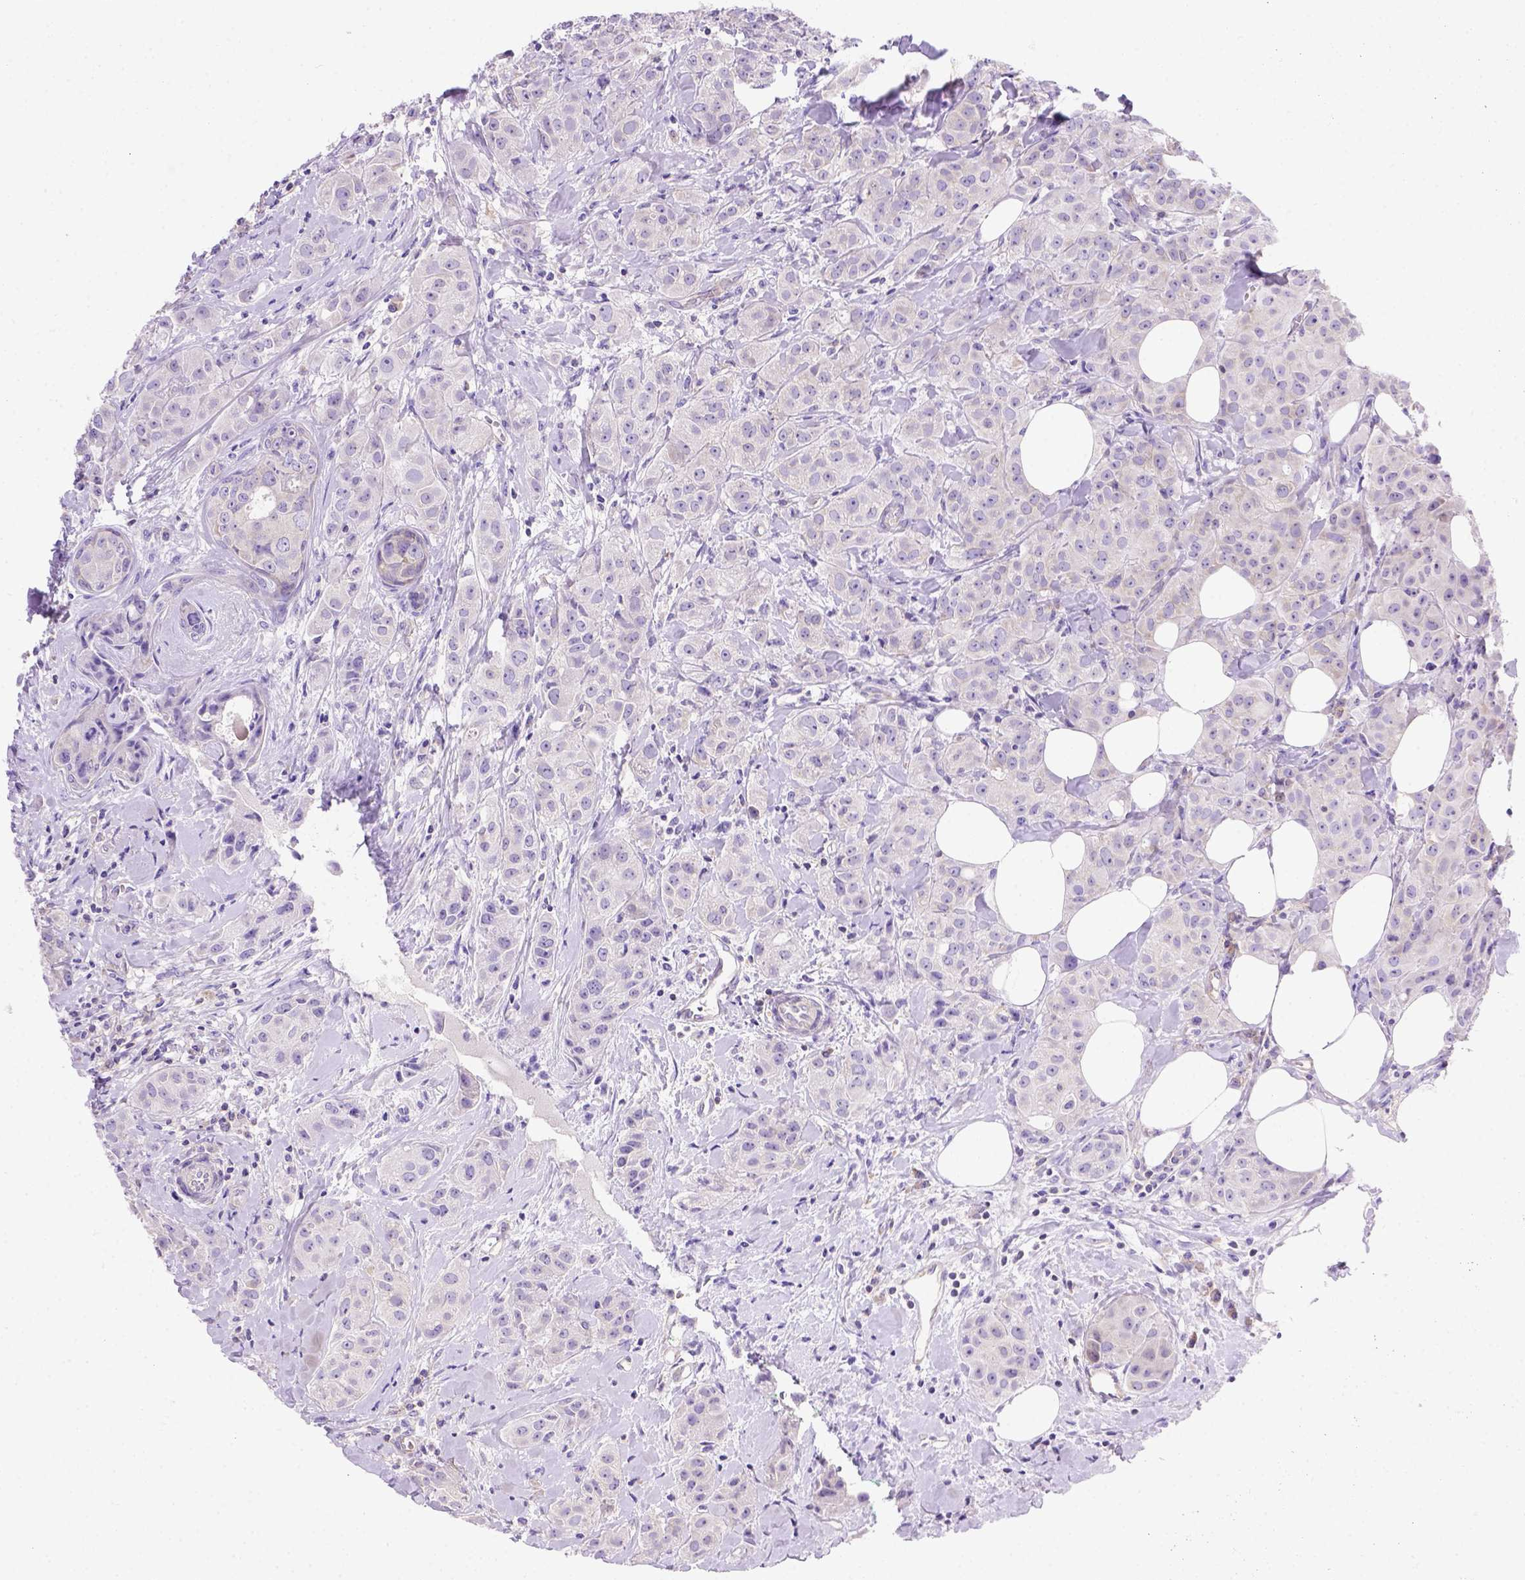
{"staining": {"intensity": "negative", "quantity": "none", "location": "none"}, "tissue": "breast cancer", "cell_type": "Tumor cells", "image_type": "cancer", "snomed": [{"axis": "morphology", "description": "Duct carcinoma"}, {"axis": "topography", "description": "Breast"}], "caption": "Tumor cells show no significant positivity in breast cancer (invasive ductal carcinoma).", "gene": "FOXI1", "patient": {"sex": "female", "age": 43}}